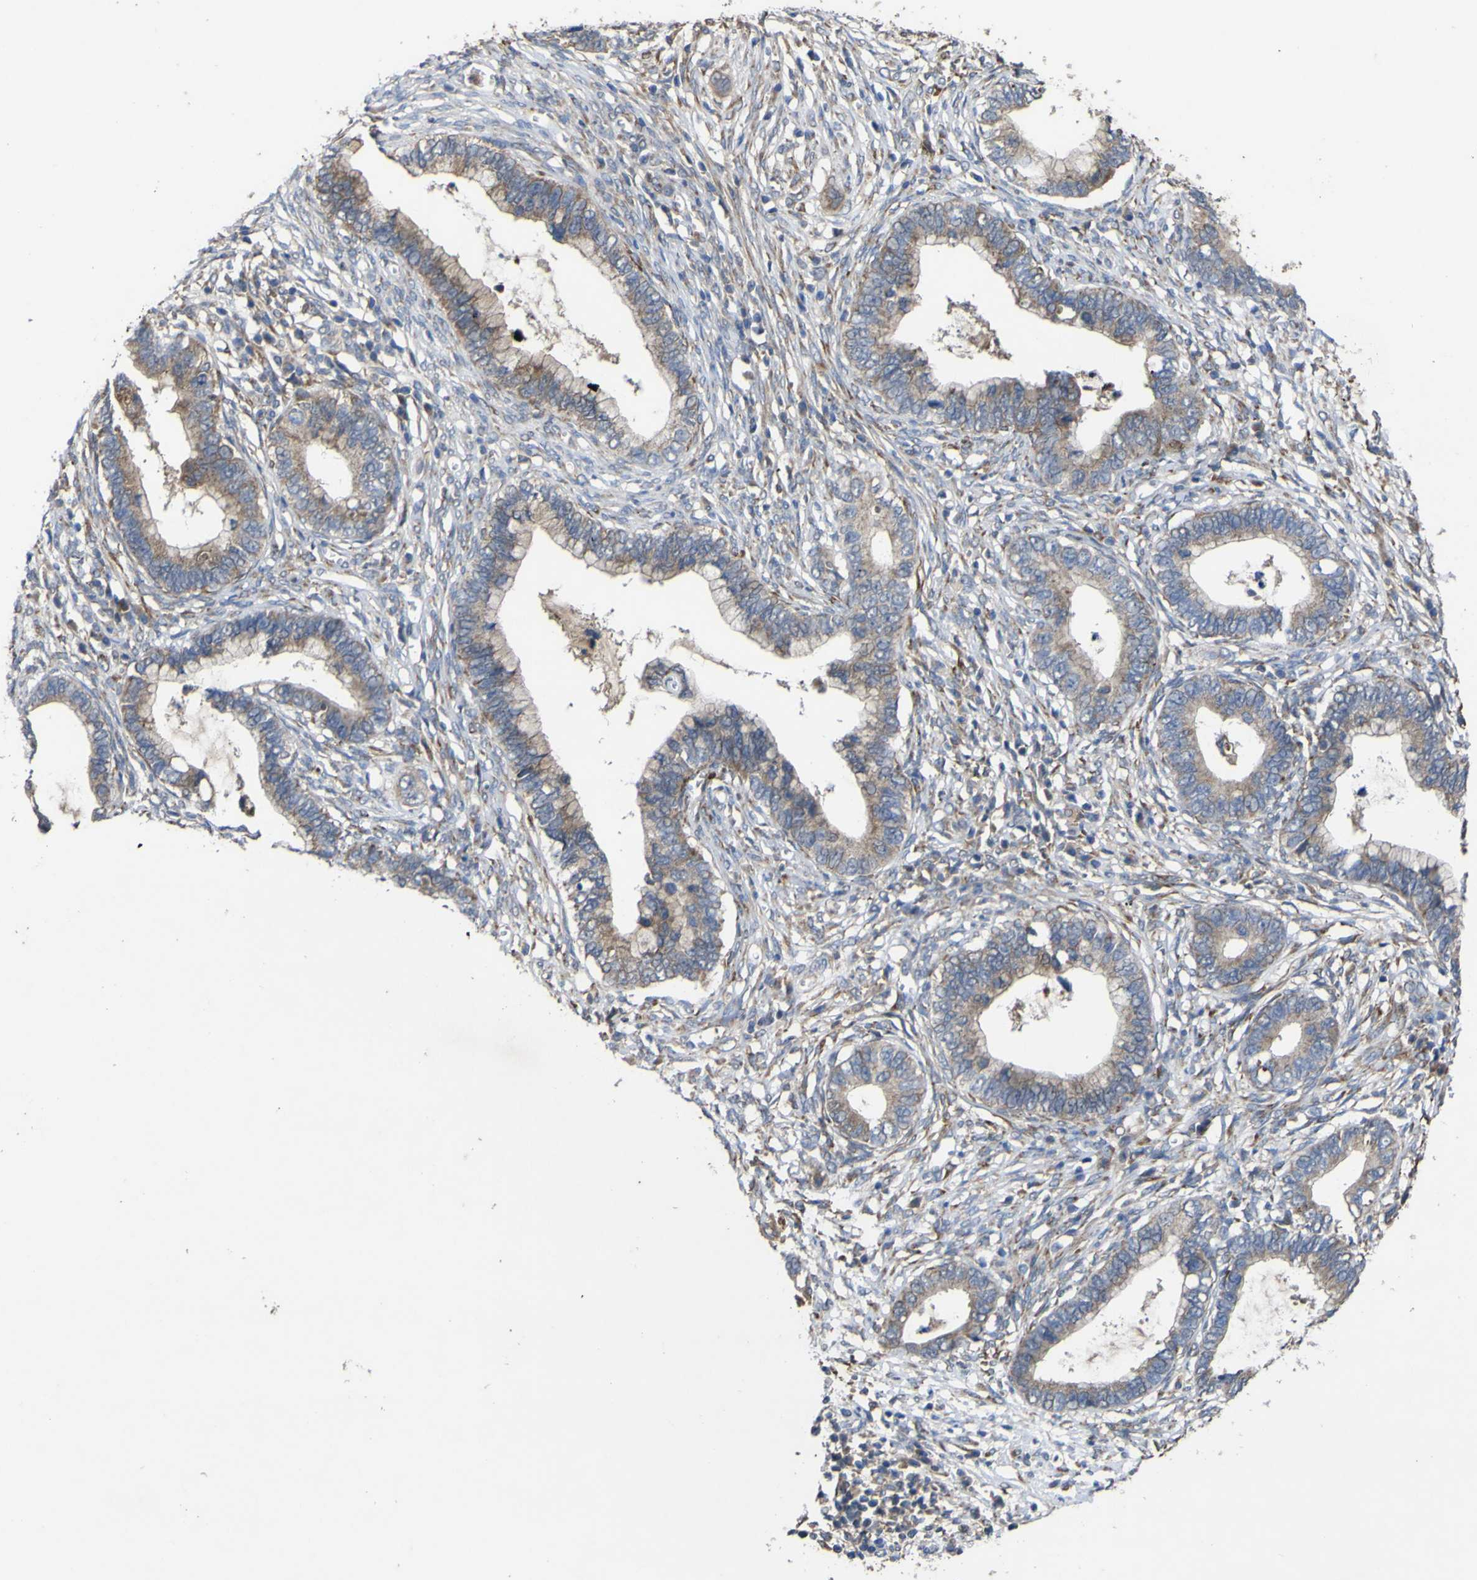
{"staining": {"intensity": "weak", "quantity": ">75%", "location": "cytoplasmic/membranous"}, "tissue": "cervical cancer", "cell_type": "Tumor cells", "image_type": "cancer", "snomed": [{"axis": "morphology", "description": "Adenocarcinoma, NOS"}, {"axis": "topography", "description": "Cervix"}], "caption": "Weak cytoplasmic/membranous expression for a protein is present in about >75% of tumor cells of cervical cancer (adenocarcinoma) using immunohistochemistry (IHC).", "gene": "IRAK2", "patient": {"sex": "female", "age": 44}}